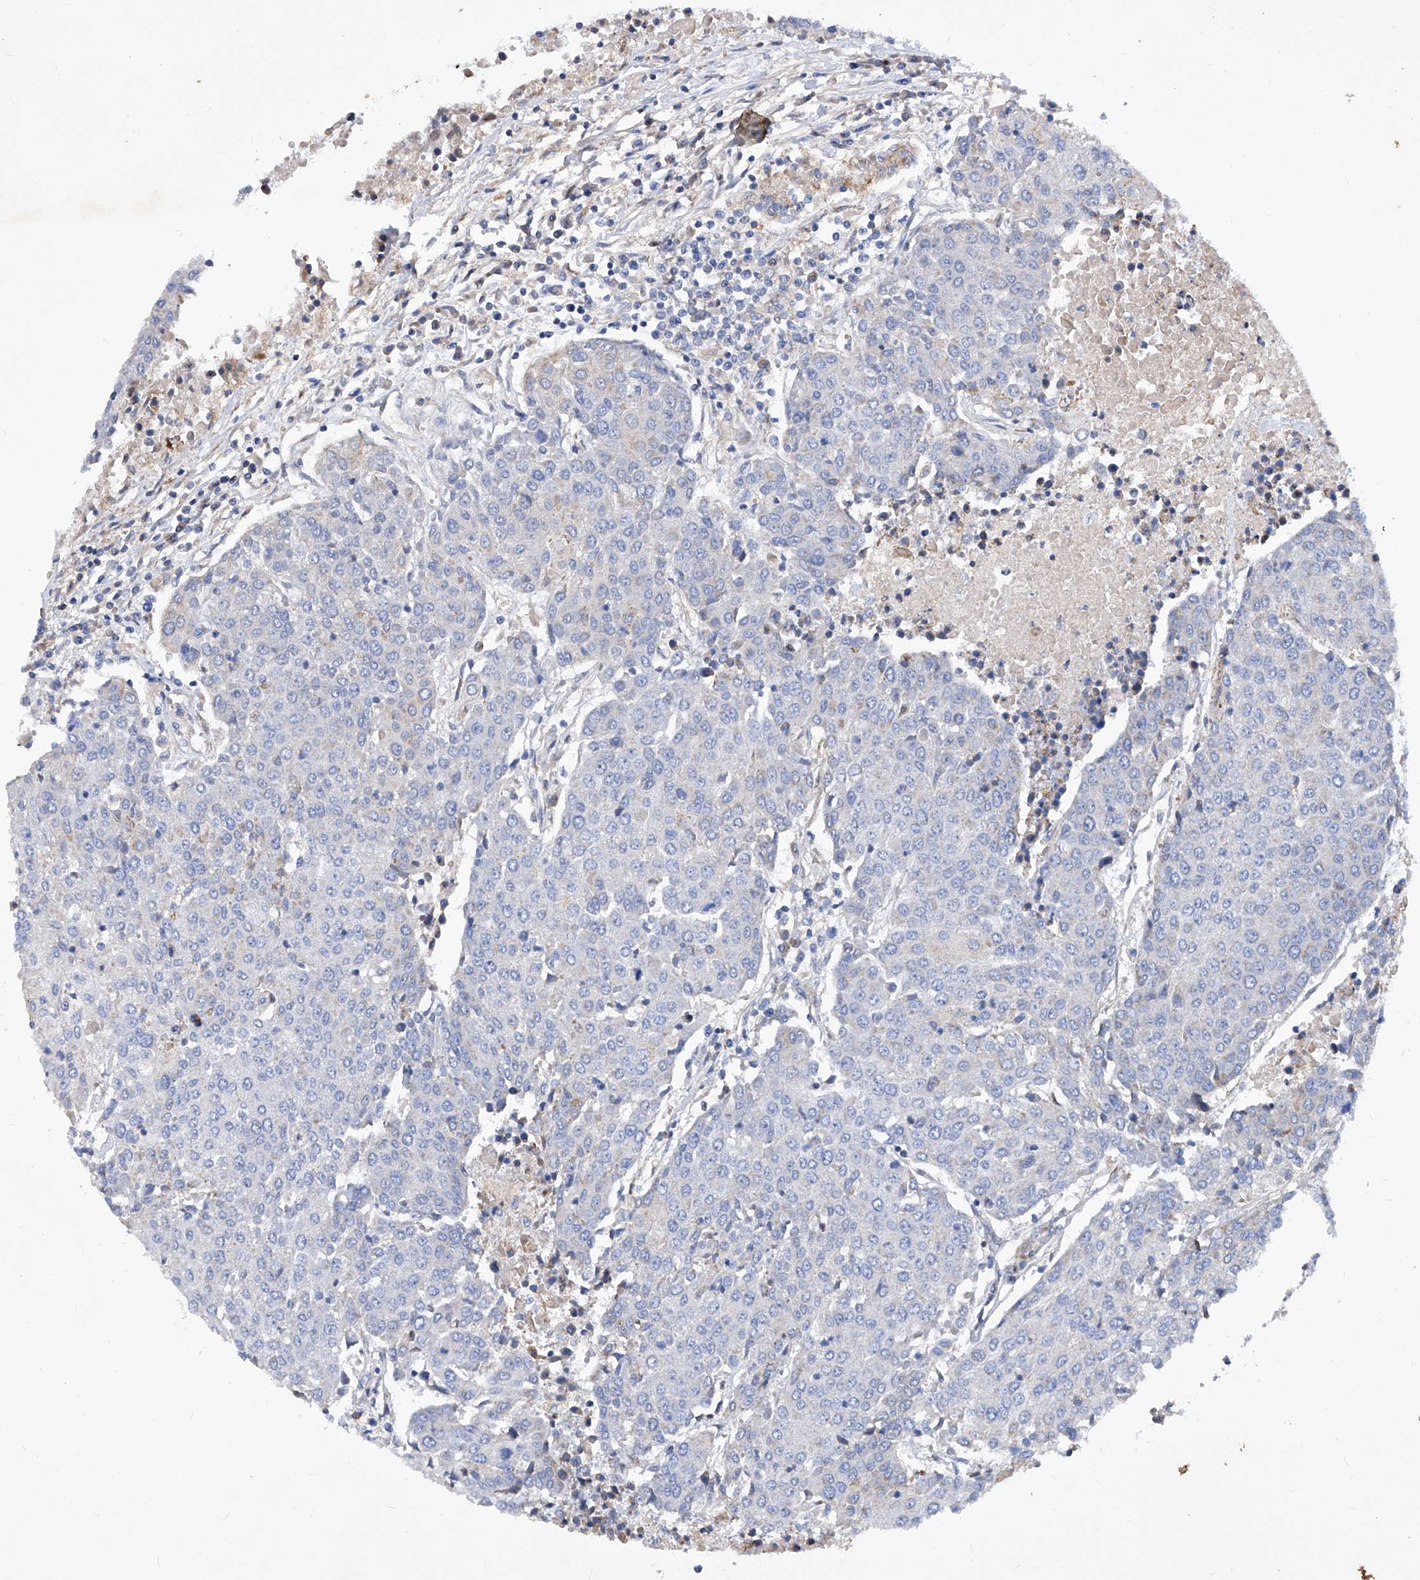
{"staining": {"intensity": "negative", "quantity": "none", "location": "none"}, "tissue": "urothelial cancer", "cell_type": "Tumor cells", "image_type": "cancer", "snomed": [{"axis": "morphology", "description": "Urothelial carcinoma, High grade"}, {"axis": "topography", "description": "Urinary bladder"}], "caption": "This is an immunohistochemistry histopathology image of human urothelial carcinoma (high-grade). There is no positivity in tumor cells.", "gene": "HRNR", "patient": {"sex": "female", "age": 85}}